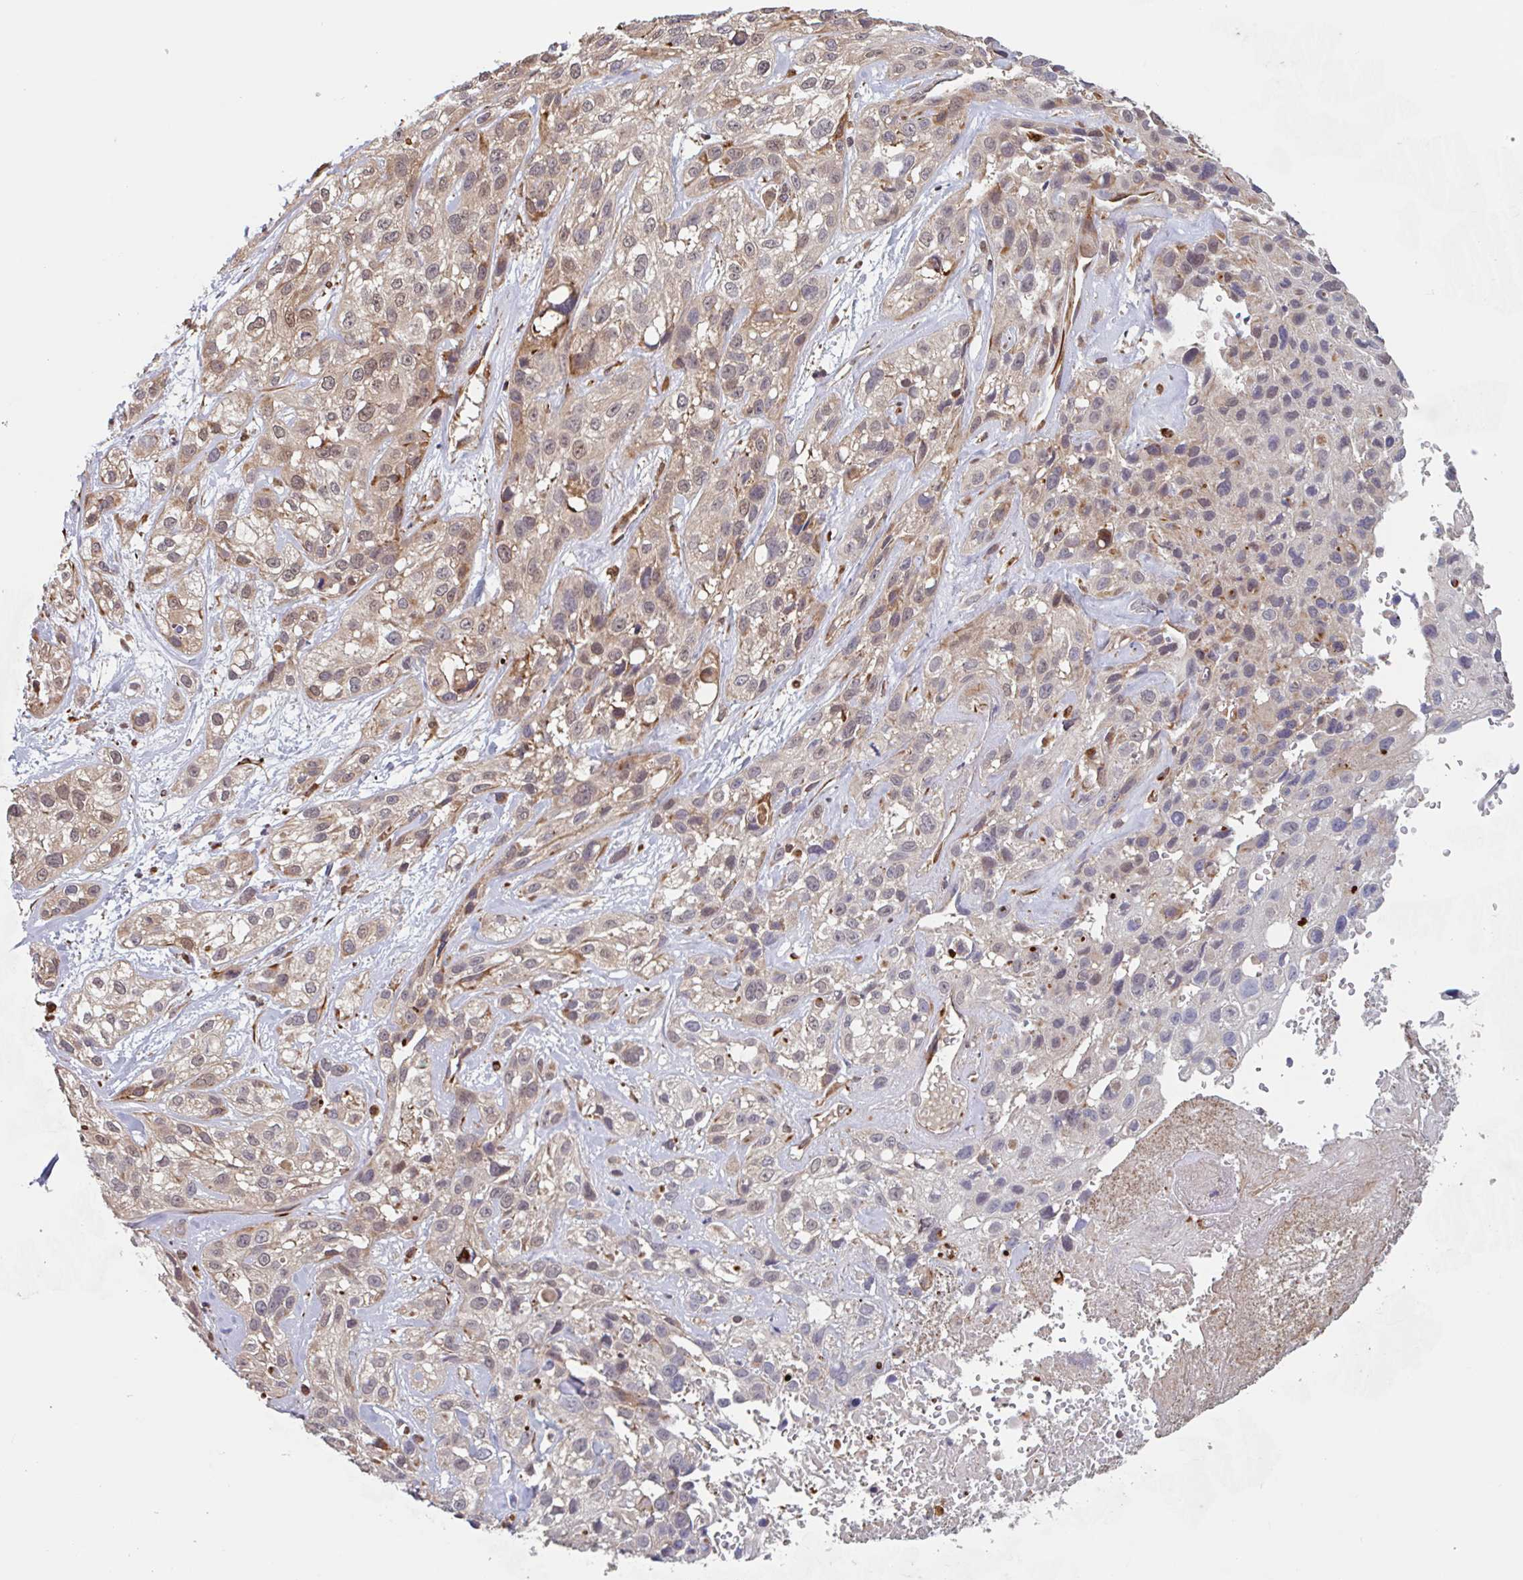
{"staining": {"intensity": "weak", "quantity": "25%-75%", "location": "cytoplasmic/membranous,nuclear"}, "tissue": "skin cancer", "cell_type": "Tumor cells", "image_type": "cancer", "snomed": [{"axis": "morphology", "description": "Squamous cell carcinoma, NOS"}, {"axis": "topography", "description": "Skin"}], "caption": "Protein staining by immunohistochemistry demonstrates weak cytoplasmic/membranous and nuclear staining in about 25%-75% of tumor cells in squamous cell carcinoma (skin).", "gene": "NUB1", "patient": {"sex": "male", "age": 82}}